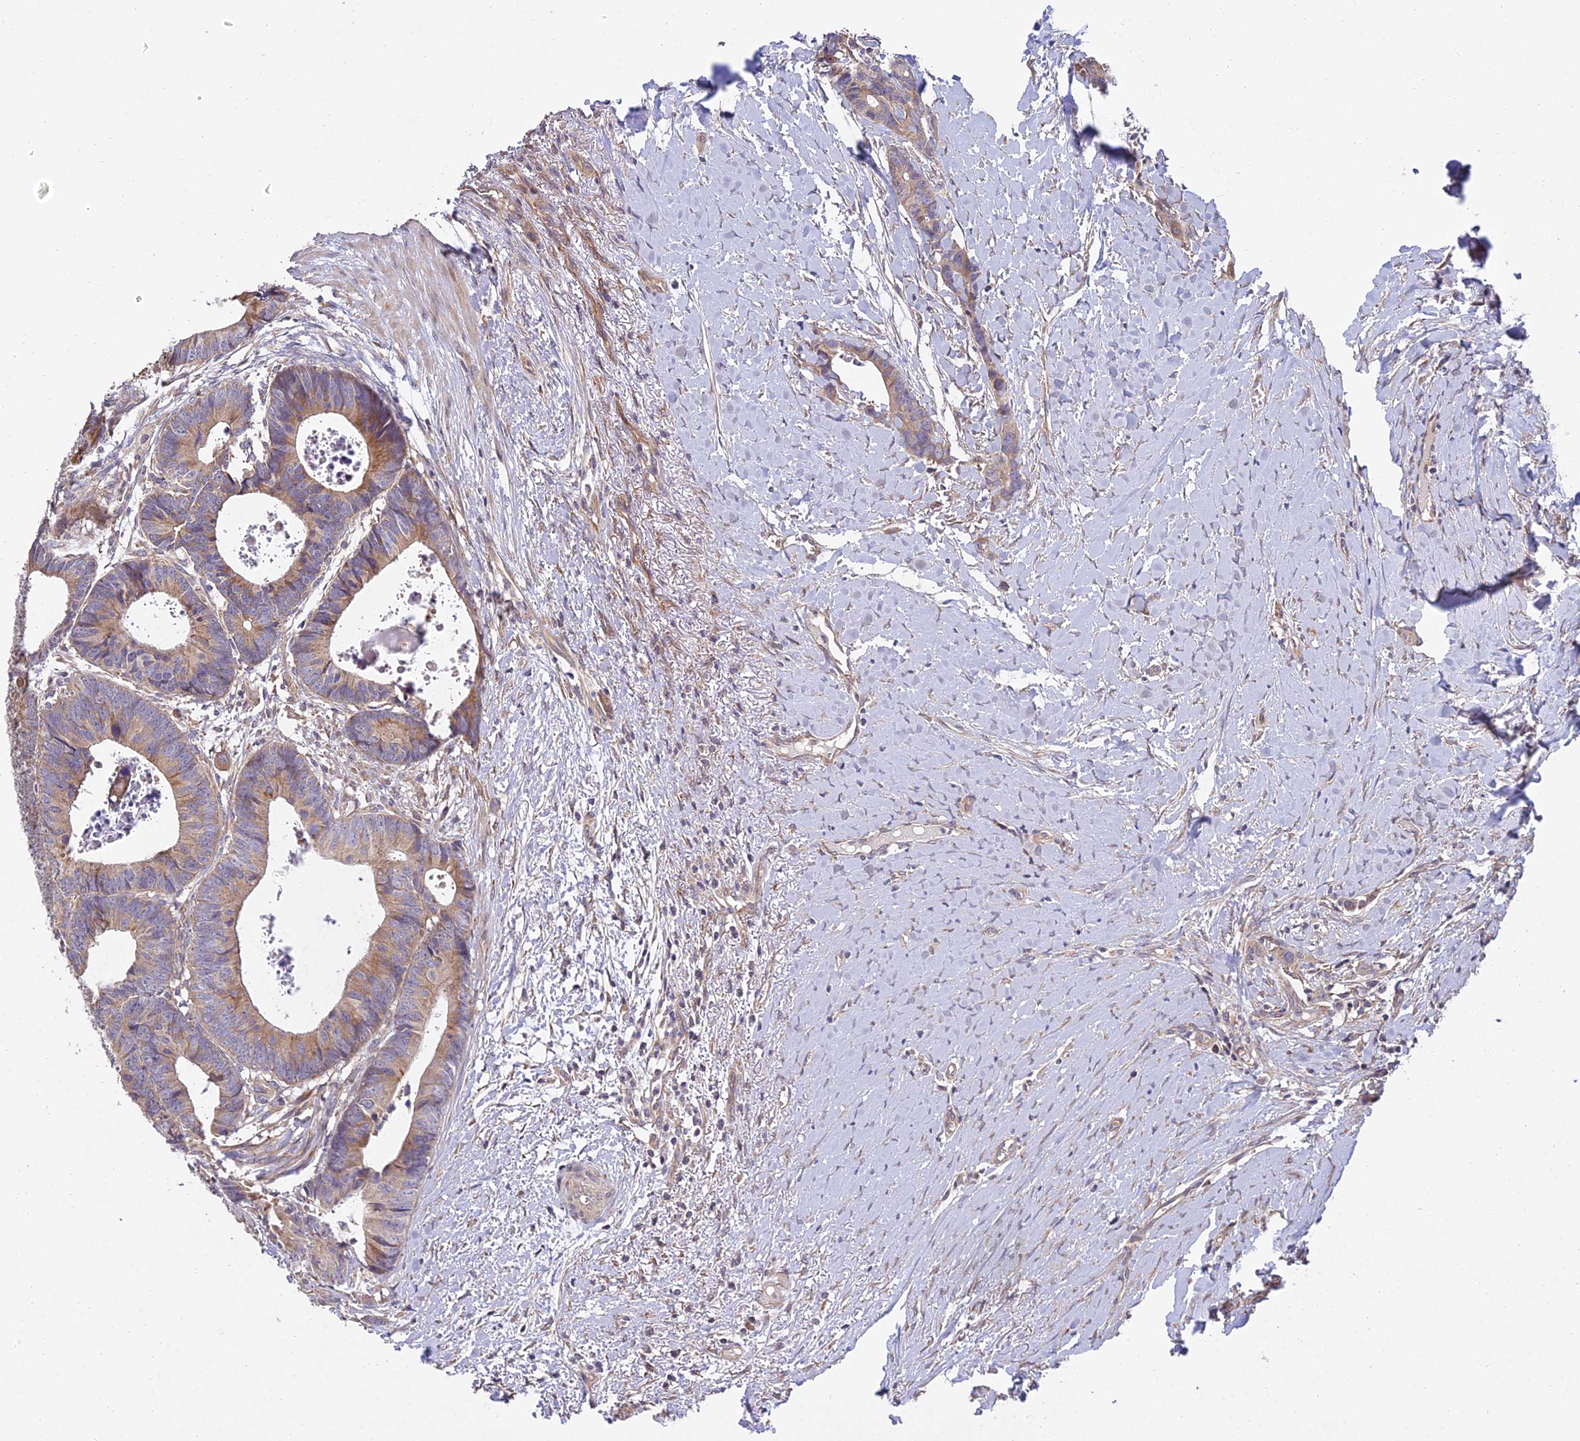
{"staining": {"intensity": "moderate", "quantity": ">75%", "location": "cytoplasmic/membranous"}, "tissue": "colorectal cancer", "cell_type": "Tumor cells", "image_type": "cancer", "snomed": [{"axis": "morphology", "description": "Adenocarcinoma, NOS"}, {"axis": "topography", "description": "Colon"}], "caption": "The photomicrograph reveals immunohistochemical staining of colorectal cancer. There is moderate cytoplasmic/membranous staining is present in approximately >75% of tumor cells. The protein of interest is stained brown, and the nuclei are stained in blue (DAB IHC with brightfield microscopy, high magnification).", "gene": "ARL8B", "patient": {"sex": "female", "age": 57}}